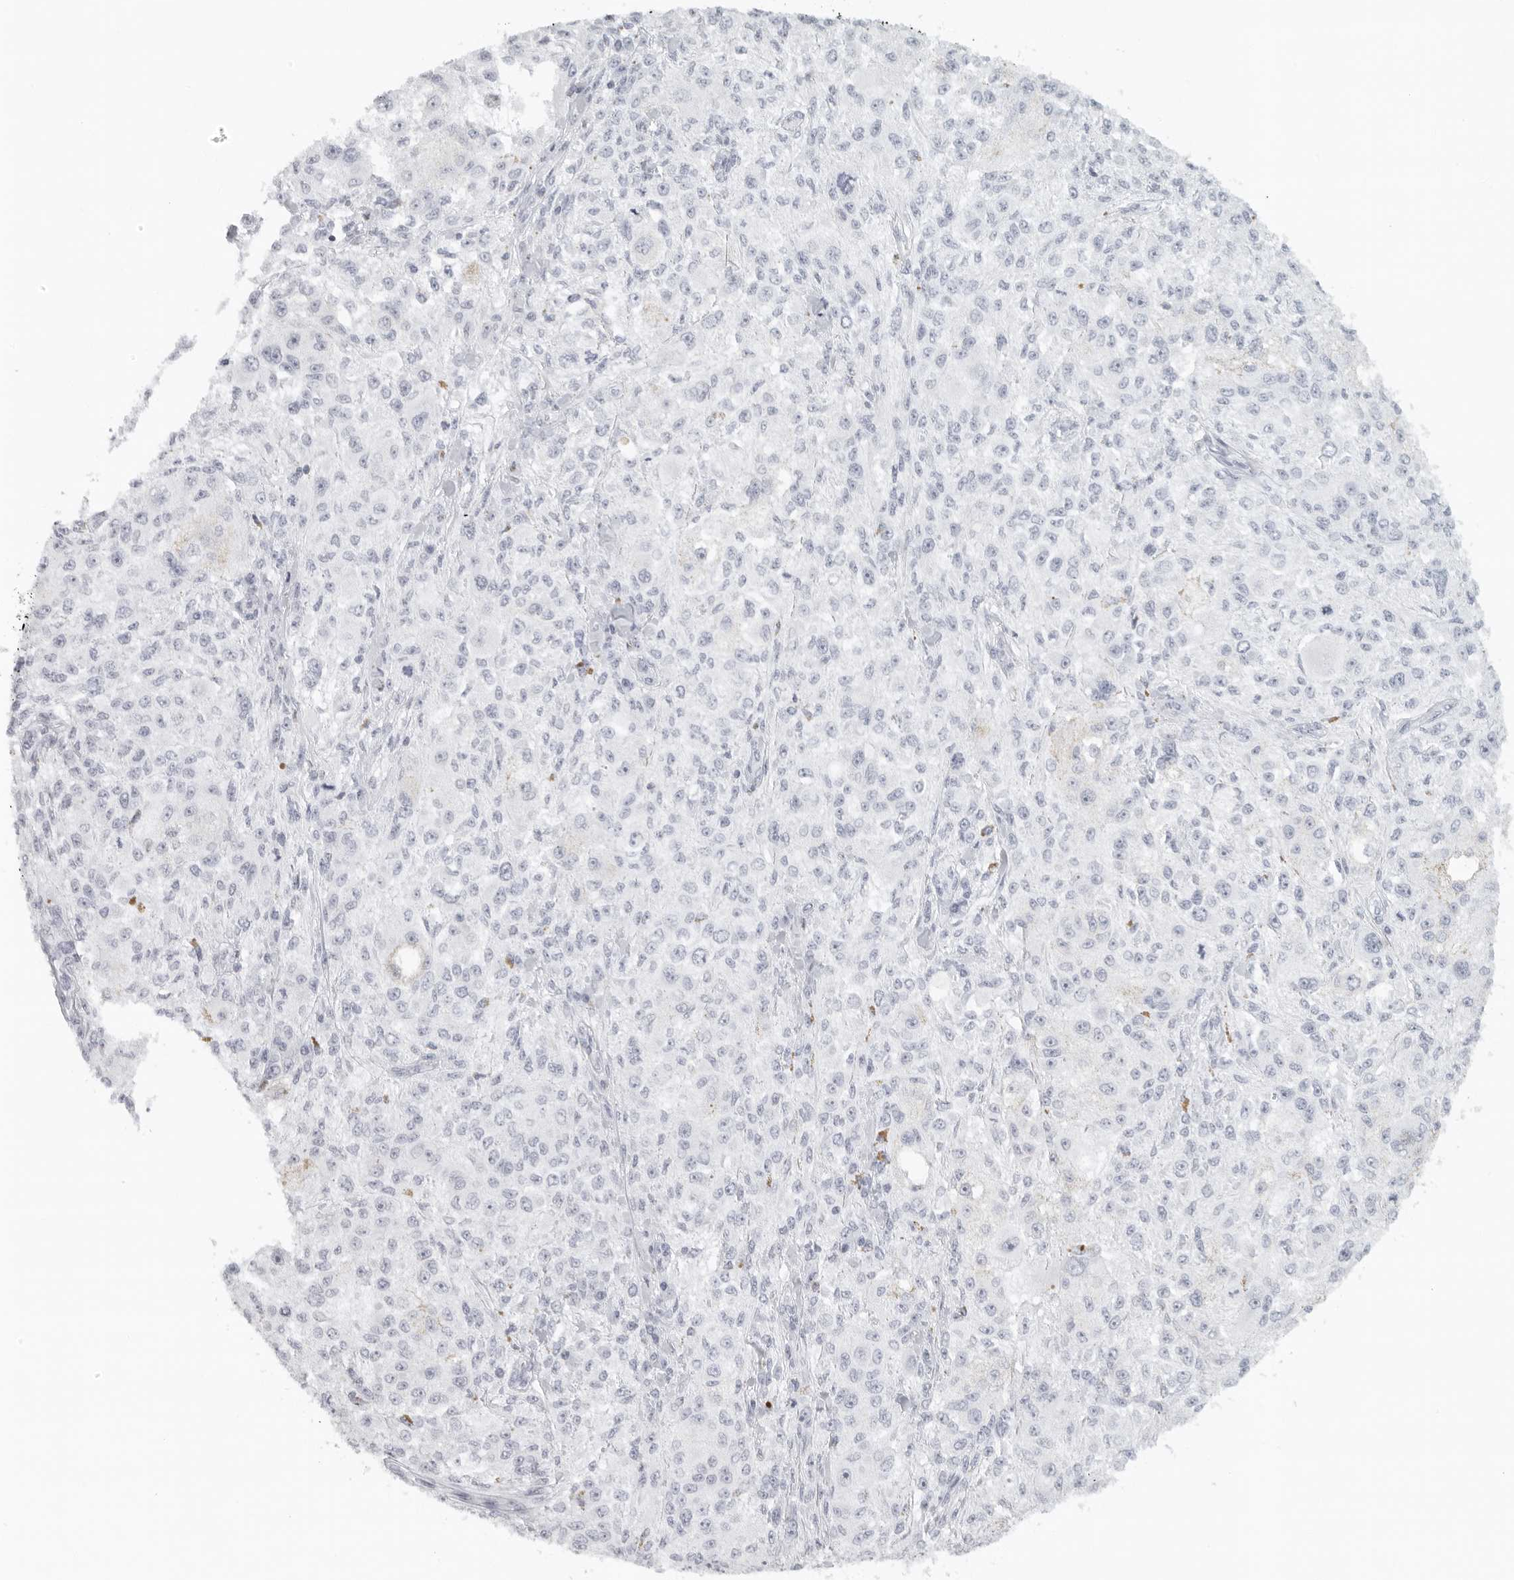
{"staining": {"intensity": "negative", "quantity": "none", "location": "none"}, "tissue": "melanoma", "cell_type": "Tumor cells", "image_type": "cancer", "snomed": [{"axis": "morphology", "description": "Necrosis, NOS"}, {"axis": "morphology", "description": "Malignant melanoma, NOS"}, {"axis": "topography", "description": "Skin"}], "caption": "Malignant melanoma was stained to show a protein in brown. There is no significant positivity in tumor cells. (Stains: DAB immunohistochemistry (IHC) with hematoxylin counter stain, Microscopy: brightfield microscopy at high magnification).", "gene": "RPS6KC1", "patient": {"sex": "female", "age": 87}}